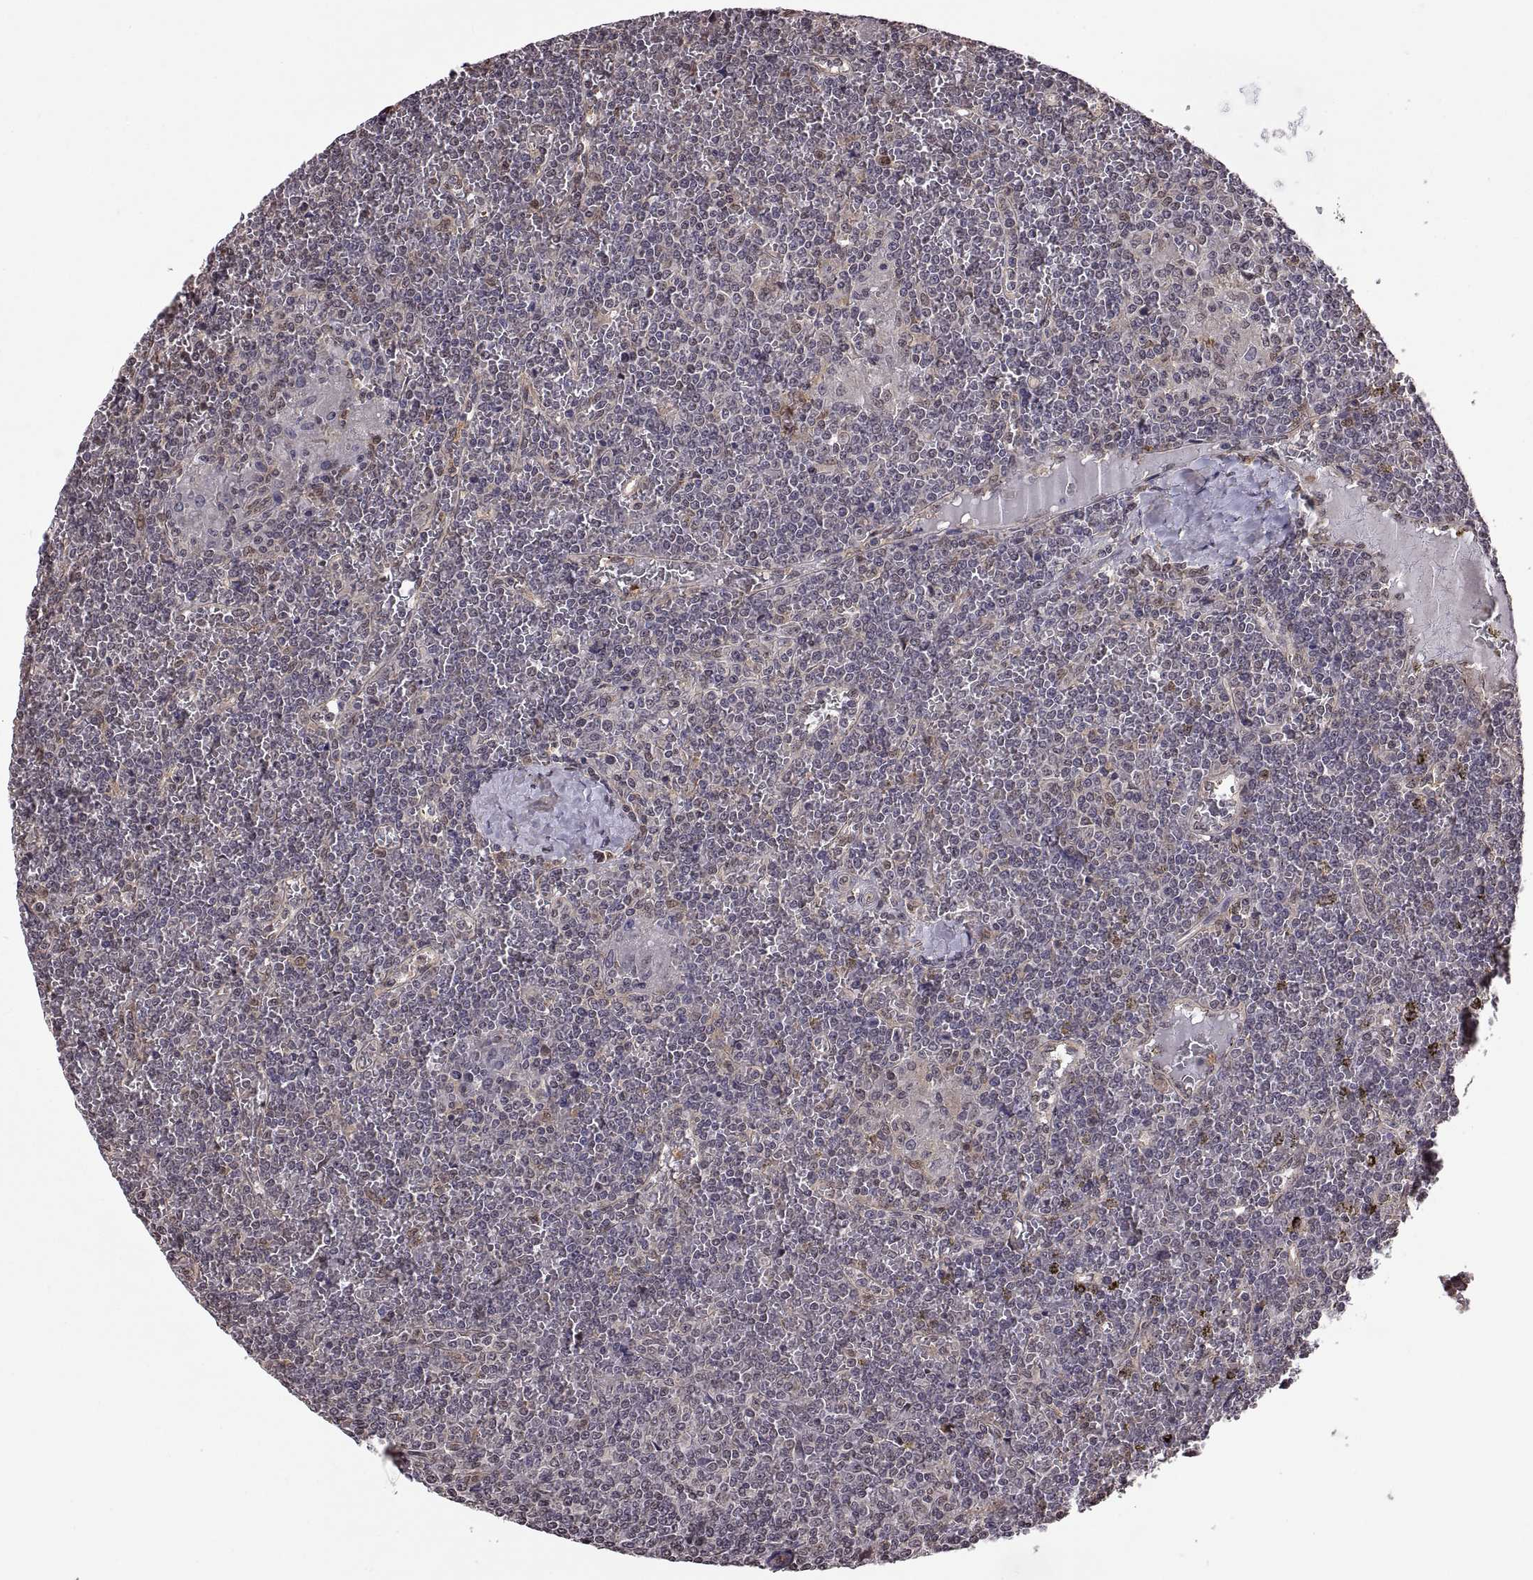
{"staining": {"intensity": "negative", "quantity": "none", "location": "none"}, "tissue": "lymphoma", "cell_type": "Tumor cells", "image_type": "cancer", "snomed": [{"axis": "morphology", "description": "Malignant lymphoma, non-Hodgkin's type, Low grade"}, {"axis": "topography", "description": "Spleen"}], "caption": "This photomicrograph is of malignant lymphoma, non-Hodgkin's type (low-grade) stained with immunohistochemistry to label a protein in brown with the nuclei are counter-stained blue. There is no expression in tumor cells.", "gene": "ARRB1", "patient": {"sex": "female", "age": 19}}